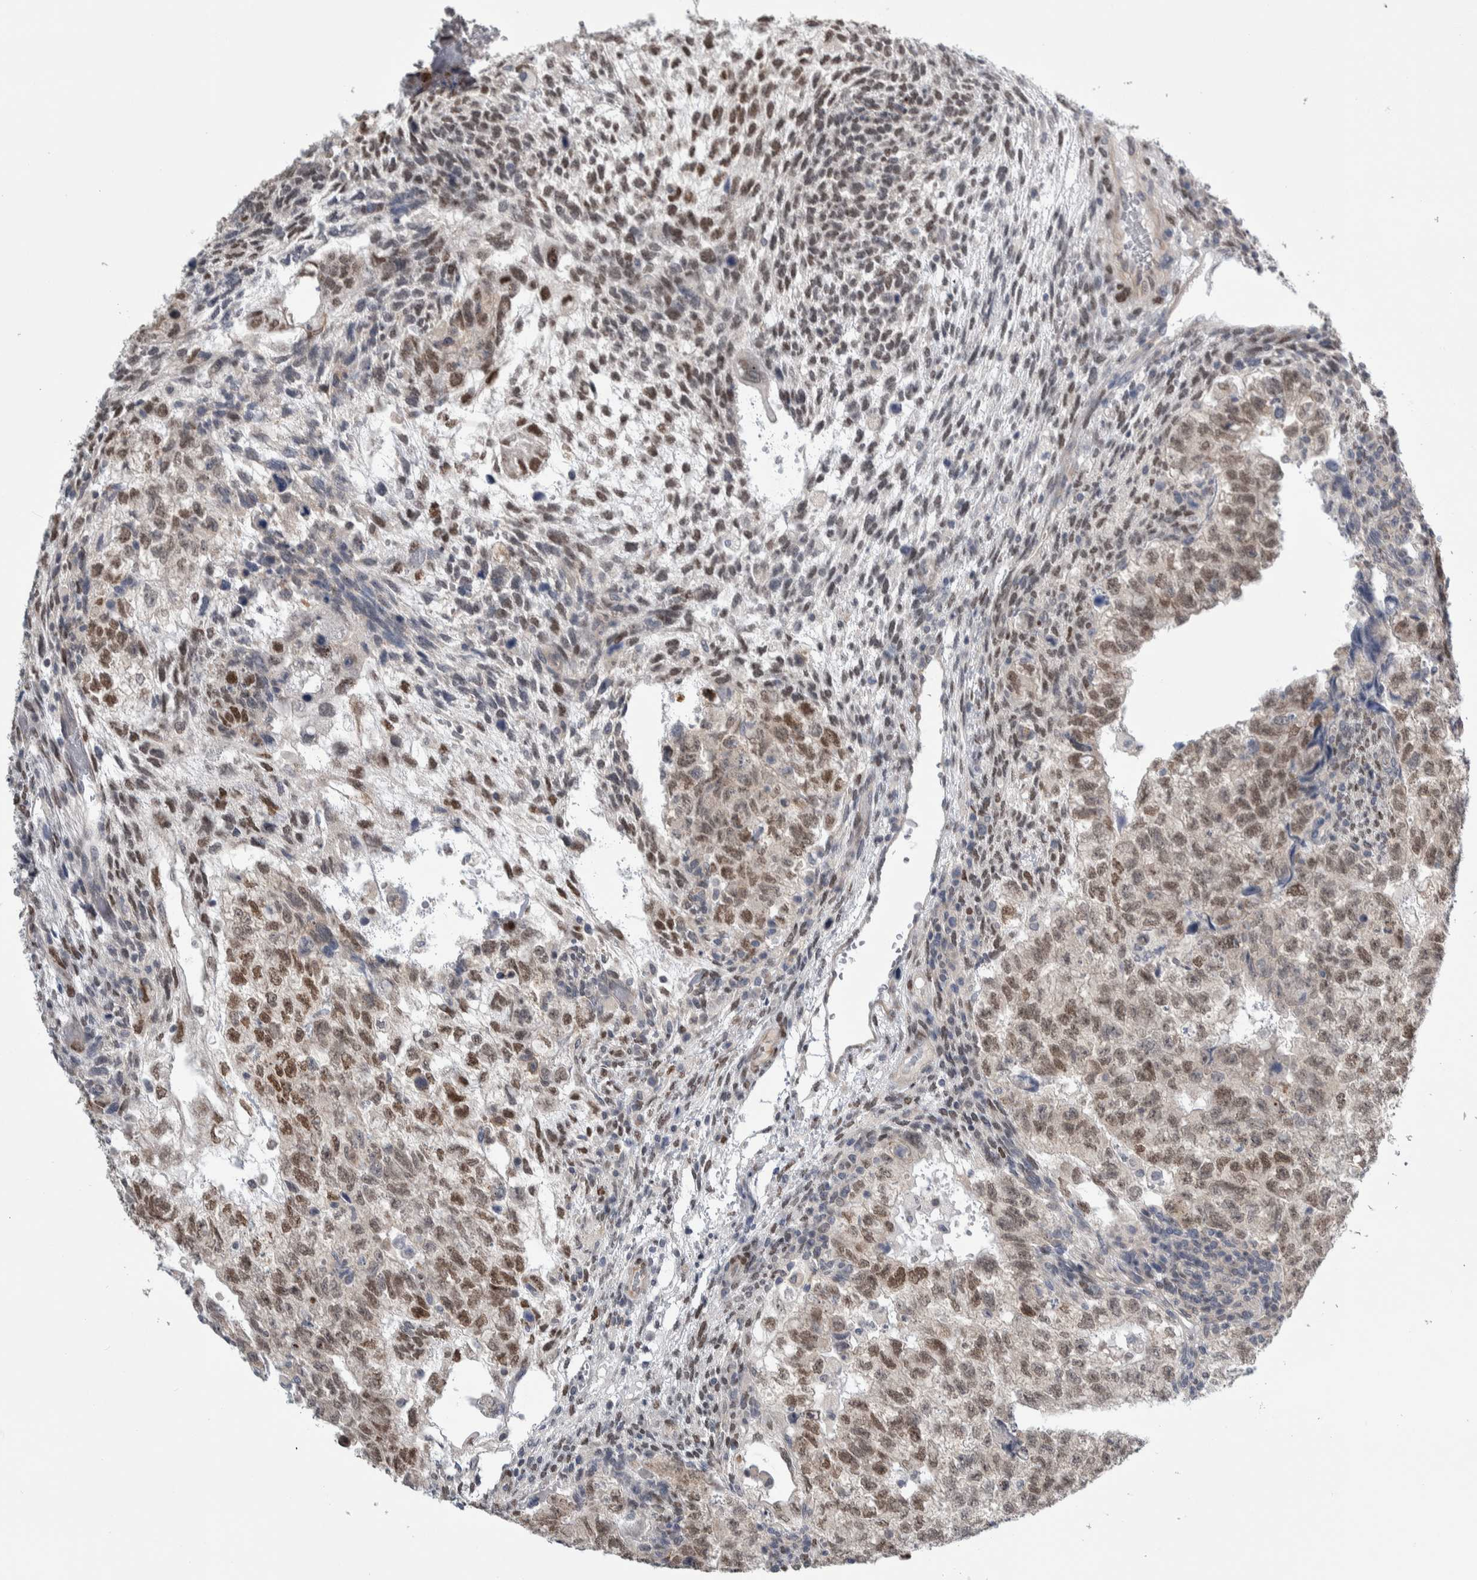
{"staining": {"intensity": "moderate", "quantity": ">75%", "location": "nuclear"}, "tissue": "testis cancer", "cell_type": "Tumor cells", "image_type": "cancer", "snomed": [{"axis": "morphology", "description": "Carcinoma, Embryonal, NOS"}, {"axis": "topography", "description": "Testis"}], "caption": "The micrograph demonstrates staining of testis cancer (embryonal carcinoma), revealing moderate nuclear protein expression (brown color) within tumor cells.", "gene": "TAX1BP1", "patient": {"sex": "male", "age": 36}}